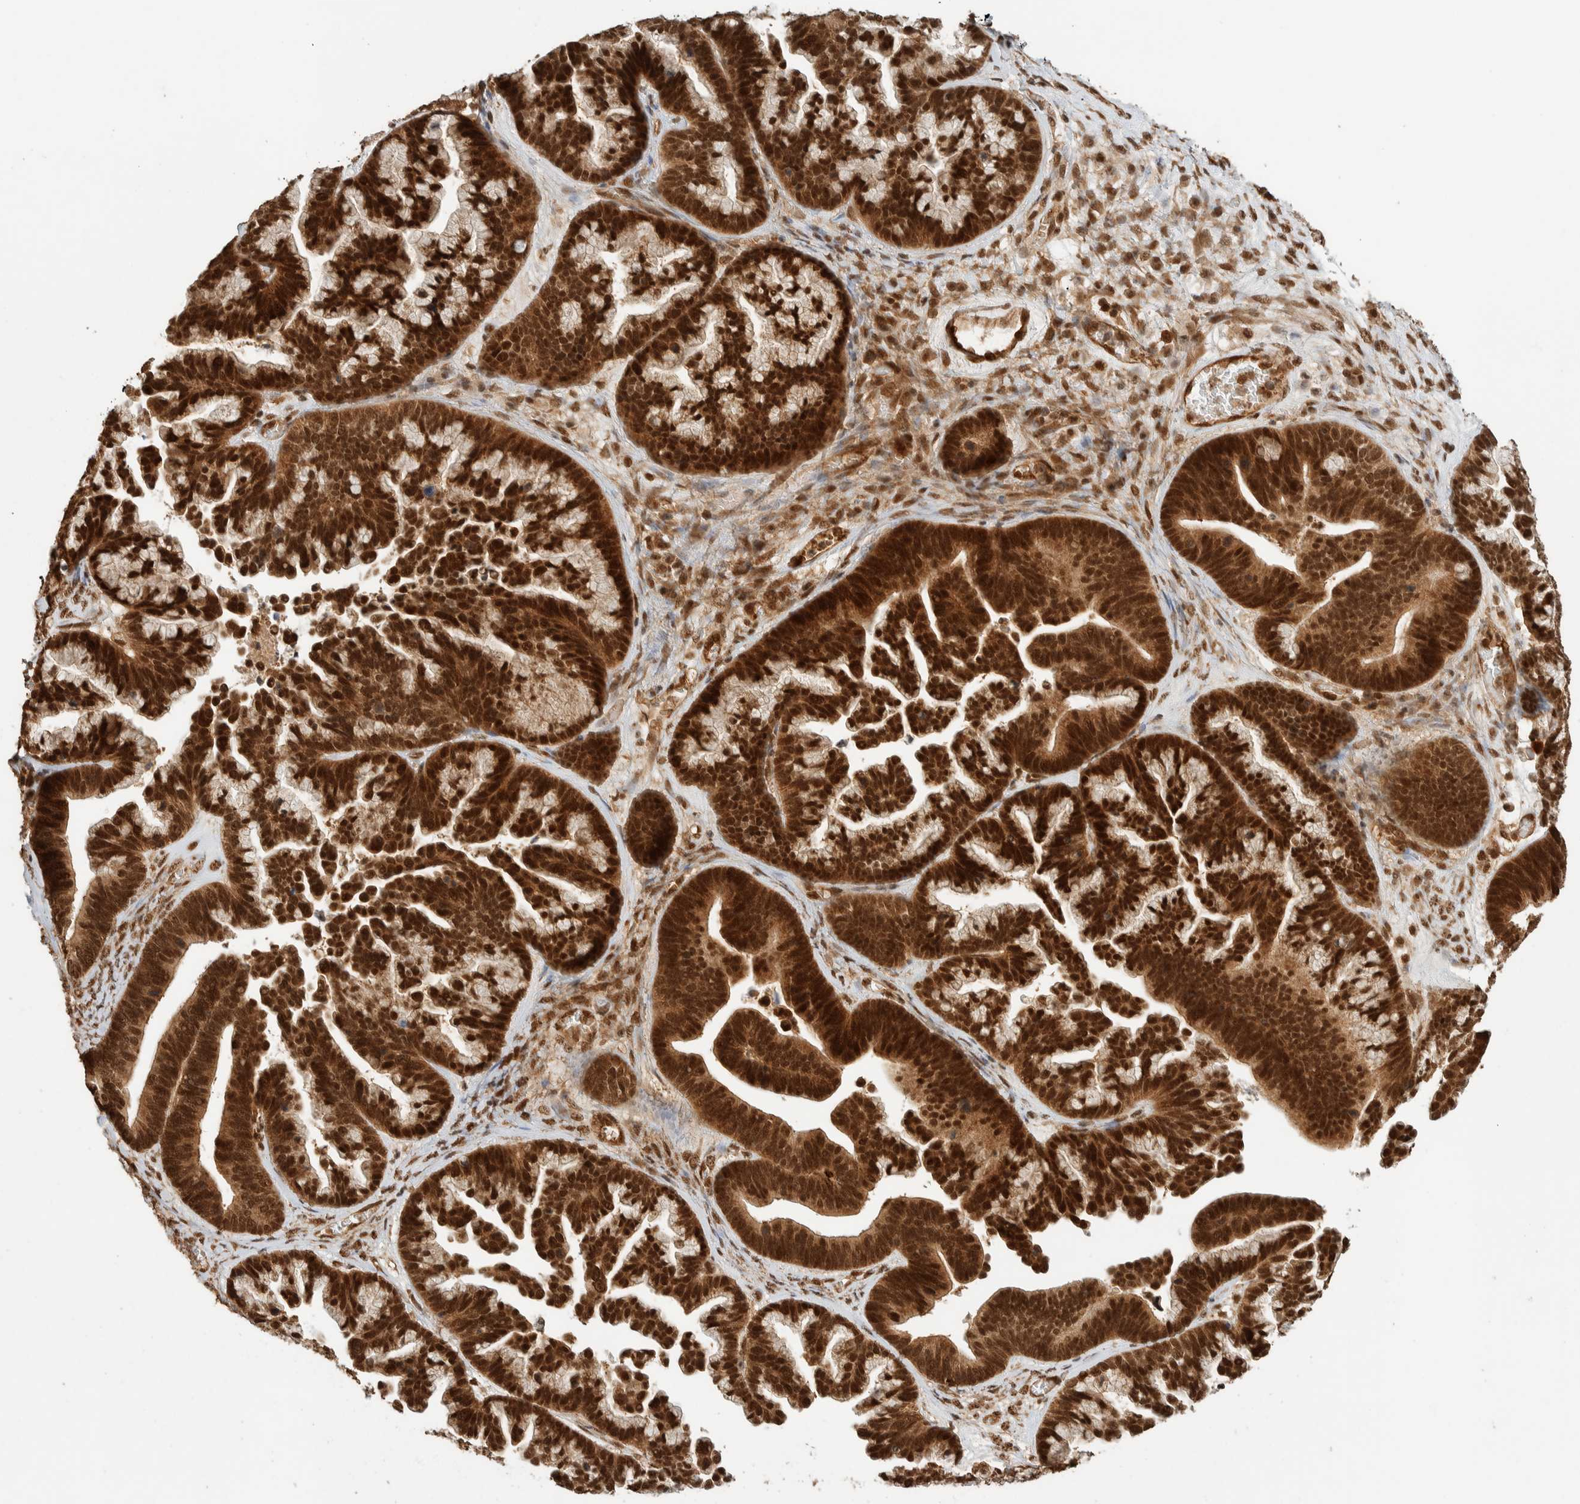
{"staining": {"intensity": "strong", "quantity": ">75%", "location": "cytoplasmic/membranous,nuclear"}, "tissue": "ovarian cancer", "cell_type": "Tumor cells", "image_type": "cancer", "snomed": [{"axis": "morphology", "description": "Cystadenocarcinoma, serous, NOS"}, {"axis": "topography", "description": "Ovary"}], "caption": "A histopathology image of ovarian cancer (serous cystadenocarcinoma) stained for a protein displays strong cytoplasmic/membranous and nuclear brown staining in tumor cells.", "gene": "ZBTB2", "patient": {"sex": "female", "age": 56}}